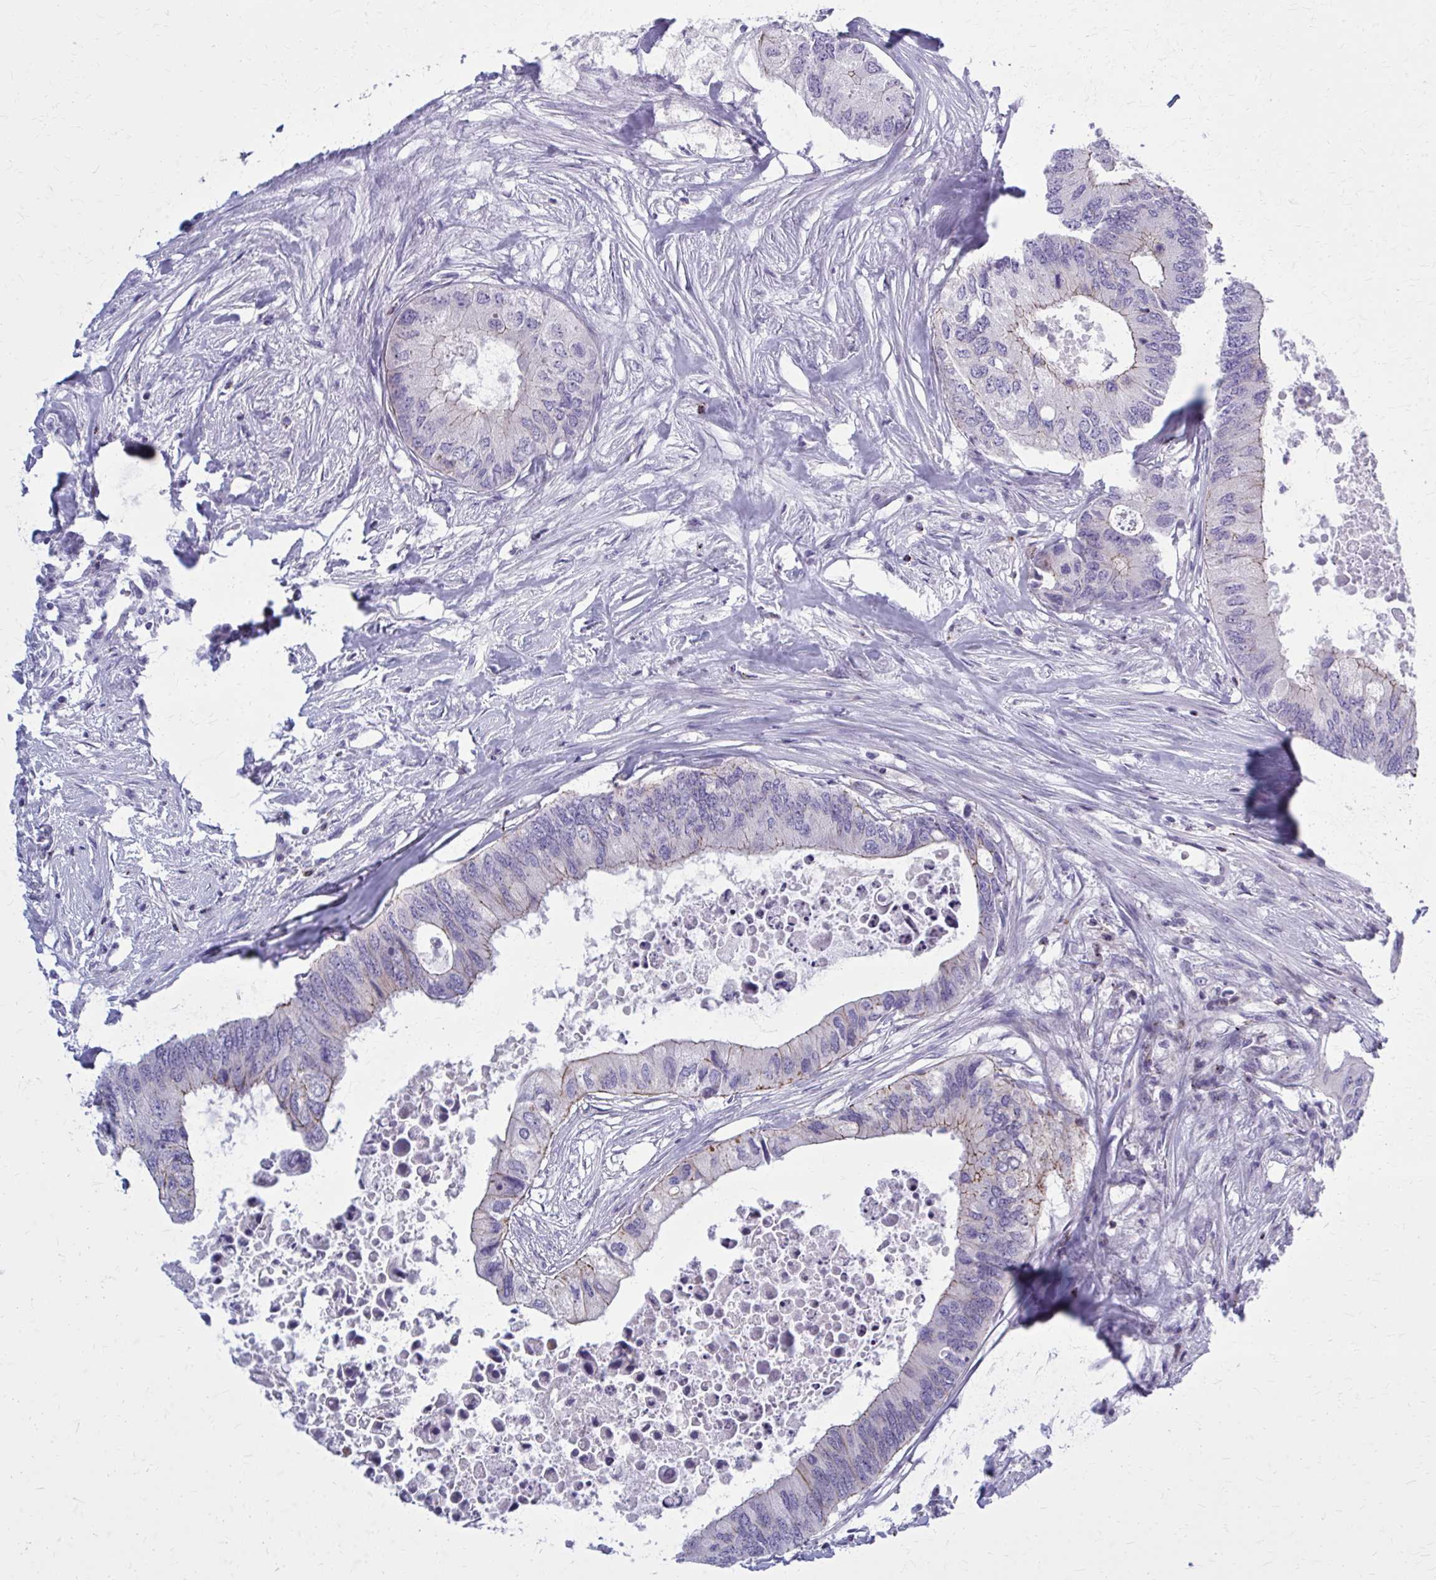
{"staining": {"intensity": "weak", "quantity": "<25%", "location": "cytoplasmic/membranous"}, "tissue": "colorectal cancer", "cell_type": "Tumor cells", "image_type": "cancer", "snomed": [{"axis": "morphology", "description": "Adenocarcinoma, NOS"}, {"axis": "topography", "description": "Colon"}], "caption": "This is an immunohistochemistry (IHC) photomicrograph of adenocarcinoma (colorectal). There is no expression in tumor cells.", "gene": "PEDS1", "patient": {"sex": "male", "age": 71}}